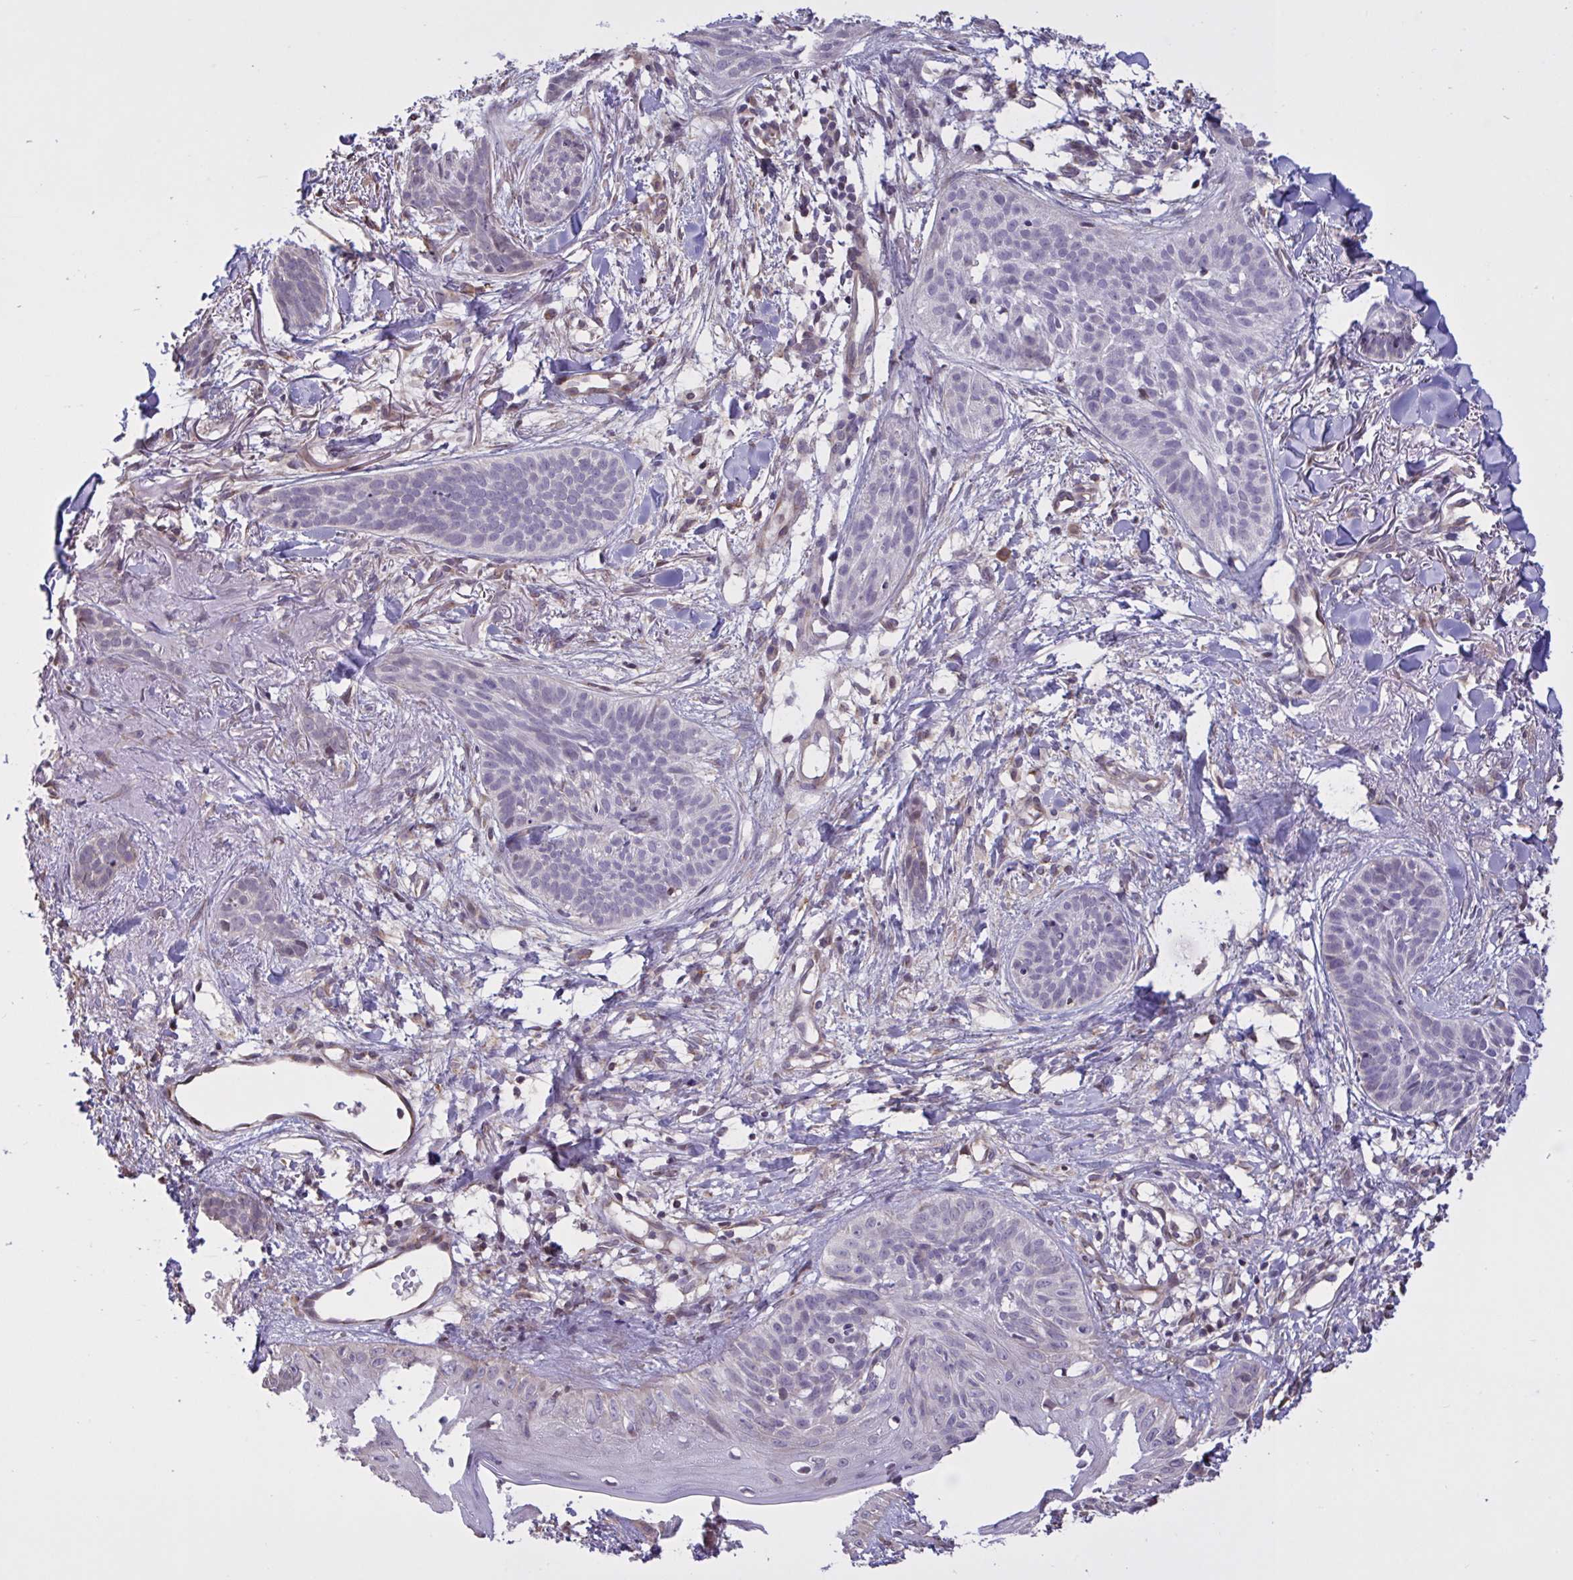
{"staining": {"intensity": "negative", "quantity": "none", "location": "none"}, "tissue": "skin cancer", "cell_type": "Tumor cells", "image_type": "cancer", "snomed": [{"axis": "morphology", "description": "Basal cell carcinoma"}, {"axis": "topography", "description": "Skin"}], "caption": "Basal cell carcinoma (skin) was stained to show a protein in brown. There is no significant staining in tumor cells. The staining was performed using DAB (3,3'-diaminobenzidine) to visualize the protein expression in brown, while the nuclei were stained in blue with hematoxylin (Magnification: 20x).", "gene": "MRGPRX2", "patient": {"sex": "male", "age": 52}}